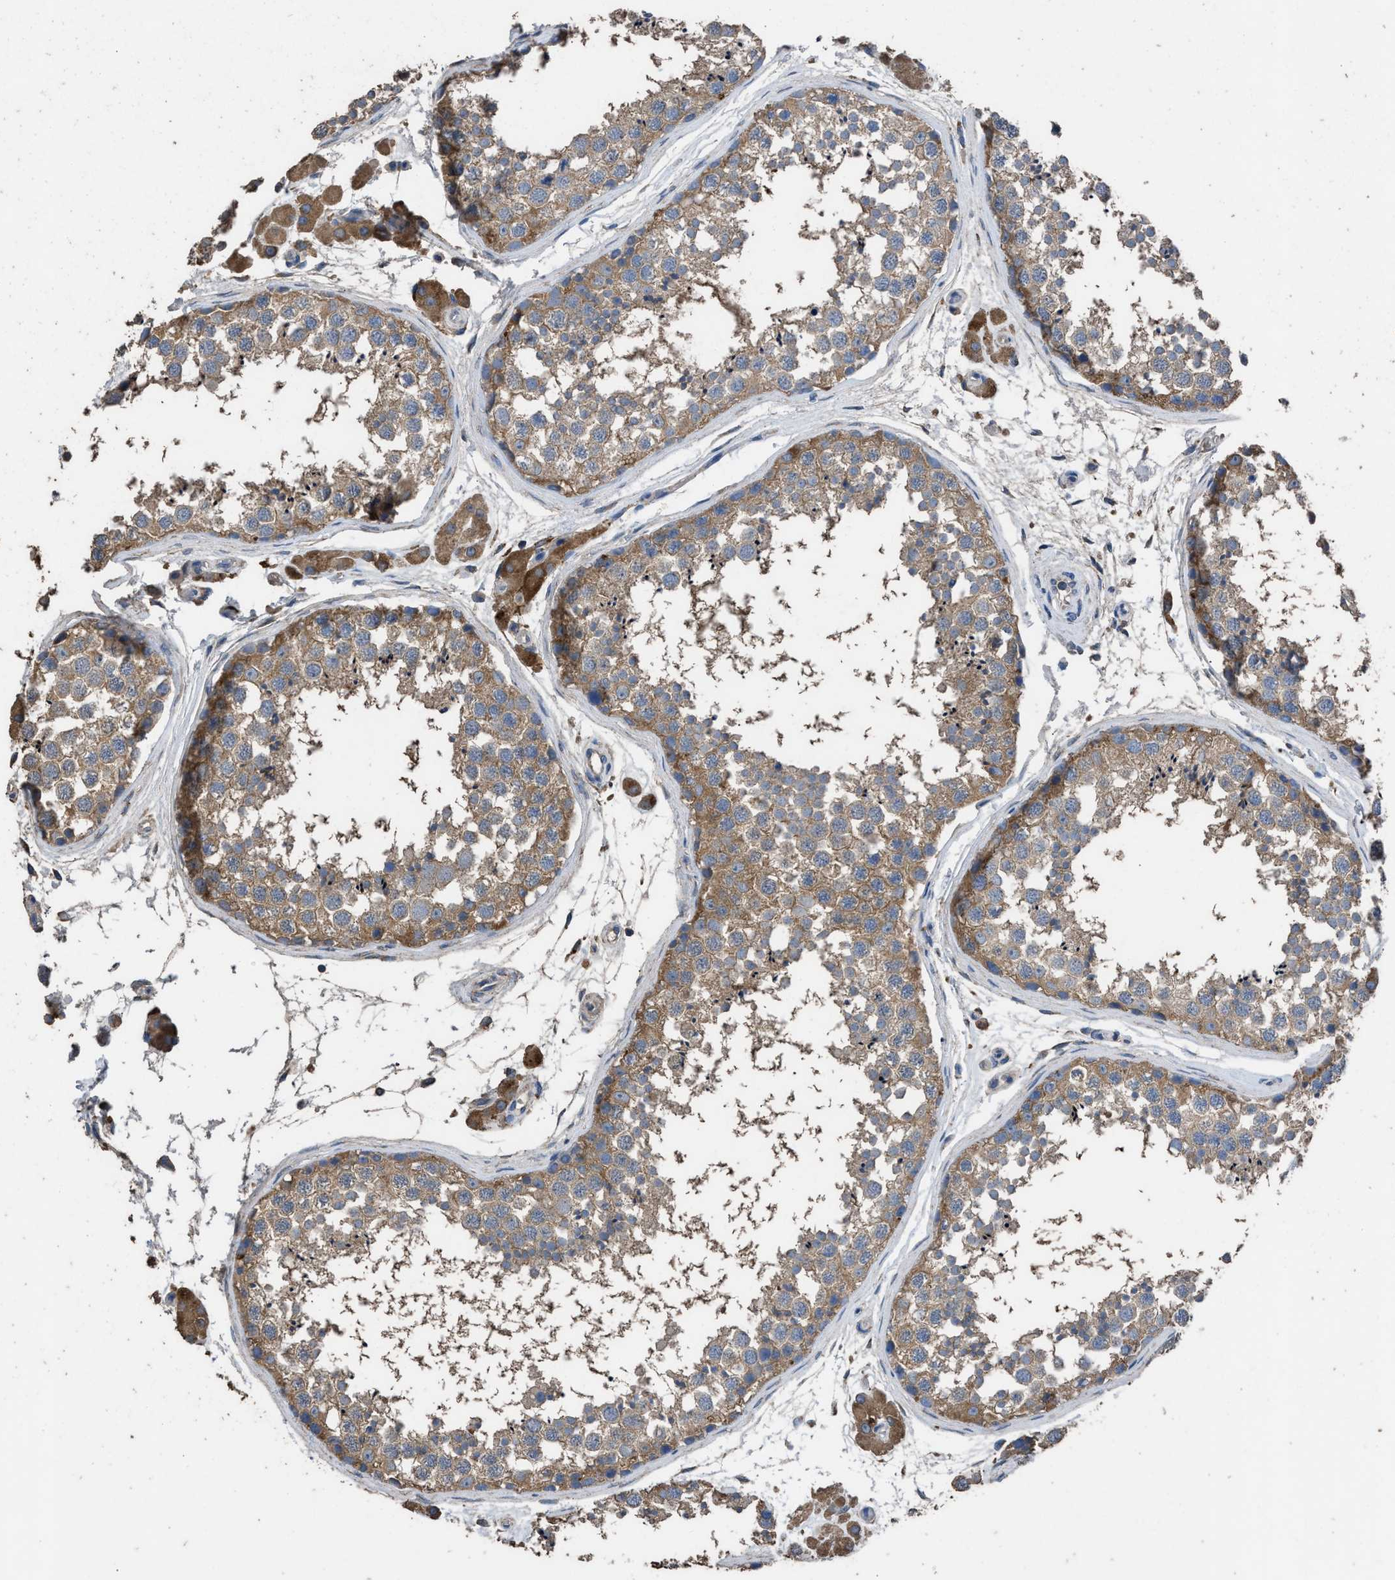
{"staining": {"intensity": "moderate", "quantity": ">75%", "location": "cytoplasmic/membranous"}, "tissue": "testis", "cell_type": "Cells in seminiferous ducts", "image_type": "normal", "snomed": [{"axis": "morphology", "description": "Normal tissue, NOS"}, {"axis": "topography", "description": "Testis"}], "caption": "A brown stain highlights moderate cytoplasmic/membranous expression of a protein in cells in seminiferous ducts of benign human testis.", "gene": "ITSN1", "patient": {"sex": "male", "age": 56}}